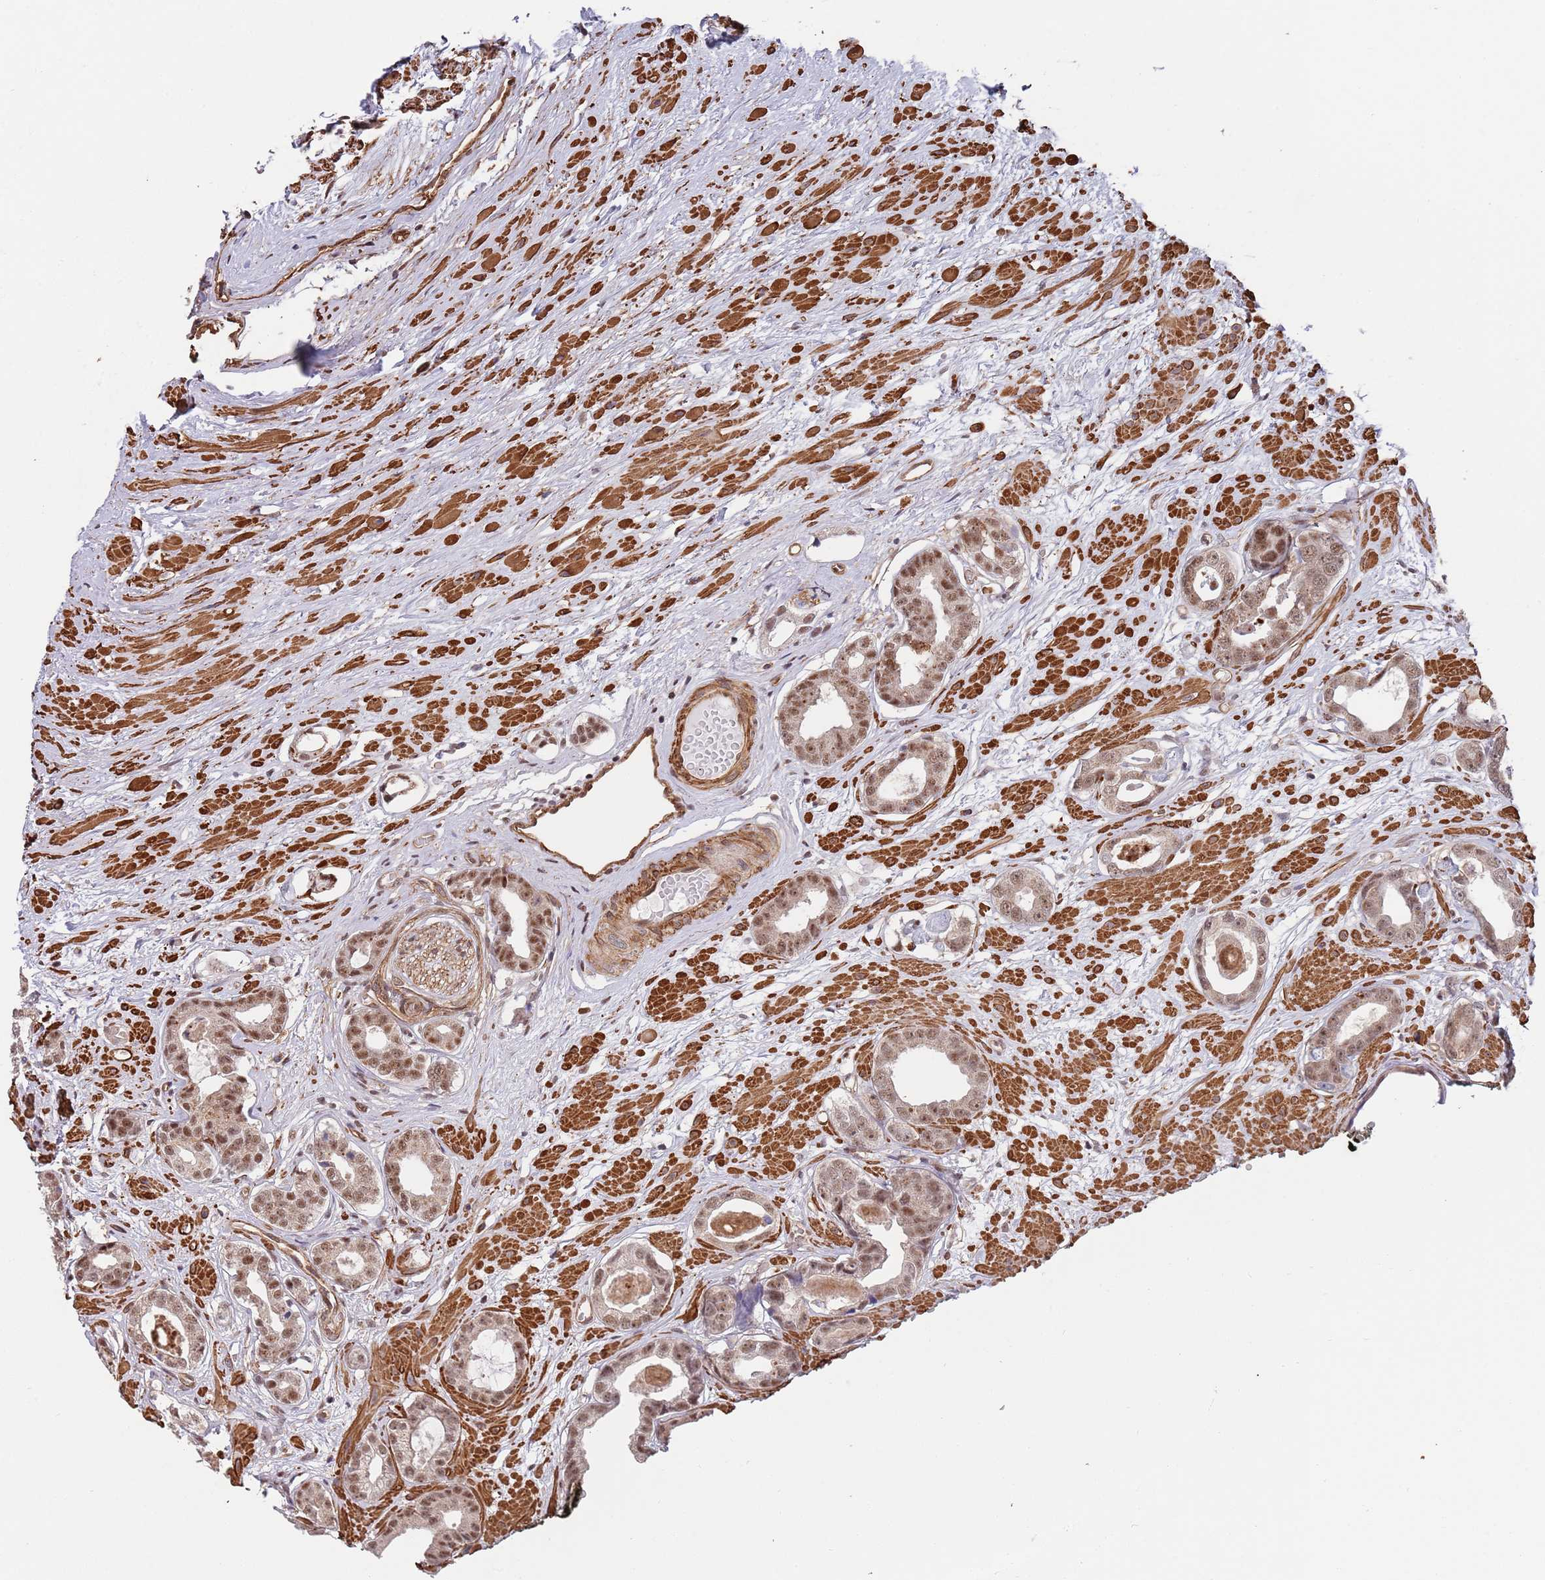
{"staining": {"intensity": "moderate", "quantity": ">75%", "location": "nuclear"}, "tissue": "prostate cancer", "cell_type": "Tumor cells", "image_type": "cancer", "snomed": [{"axis": "morphology", "description": "Adenocarcinoma, Low grade"}, {"axis": "topography", "description": "Prostate"}], "caption": "Brown immunohistochemical staining in prostate cancer (adenocarcinoma (low-grade)) displays moderate nuclear staining in about >75% of tumor cells.", "gene": "BPNT1", "patient": {"sex": "male", "age": 64}}